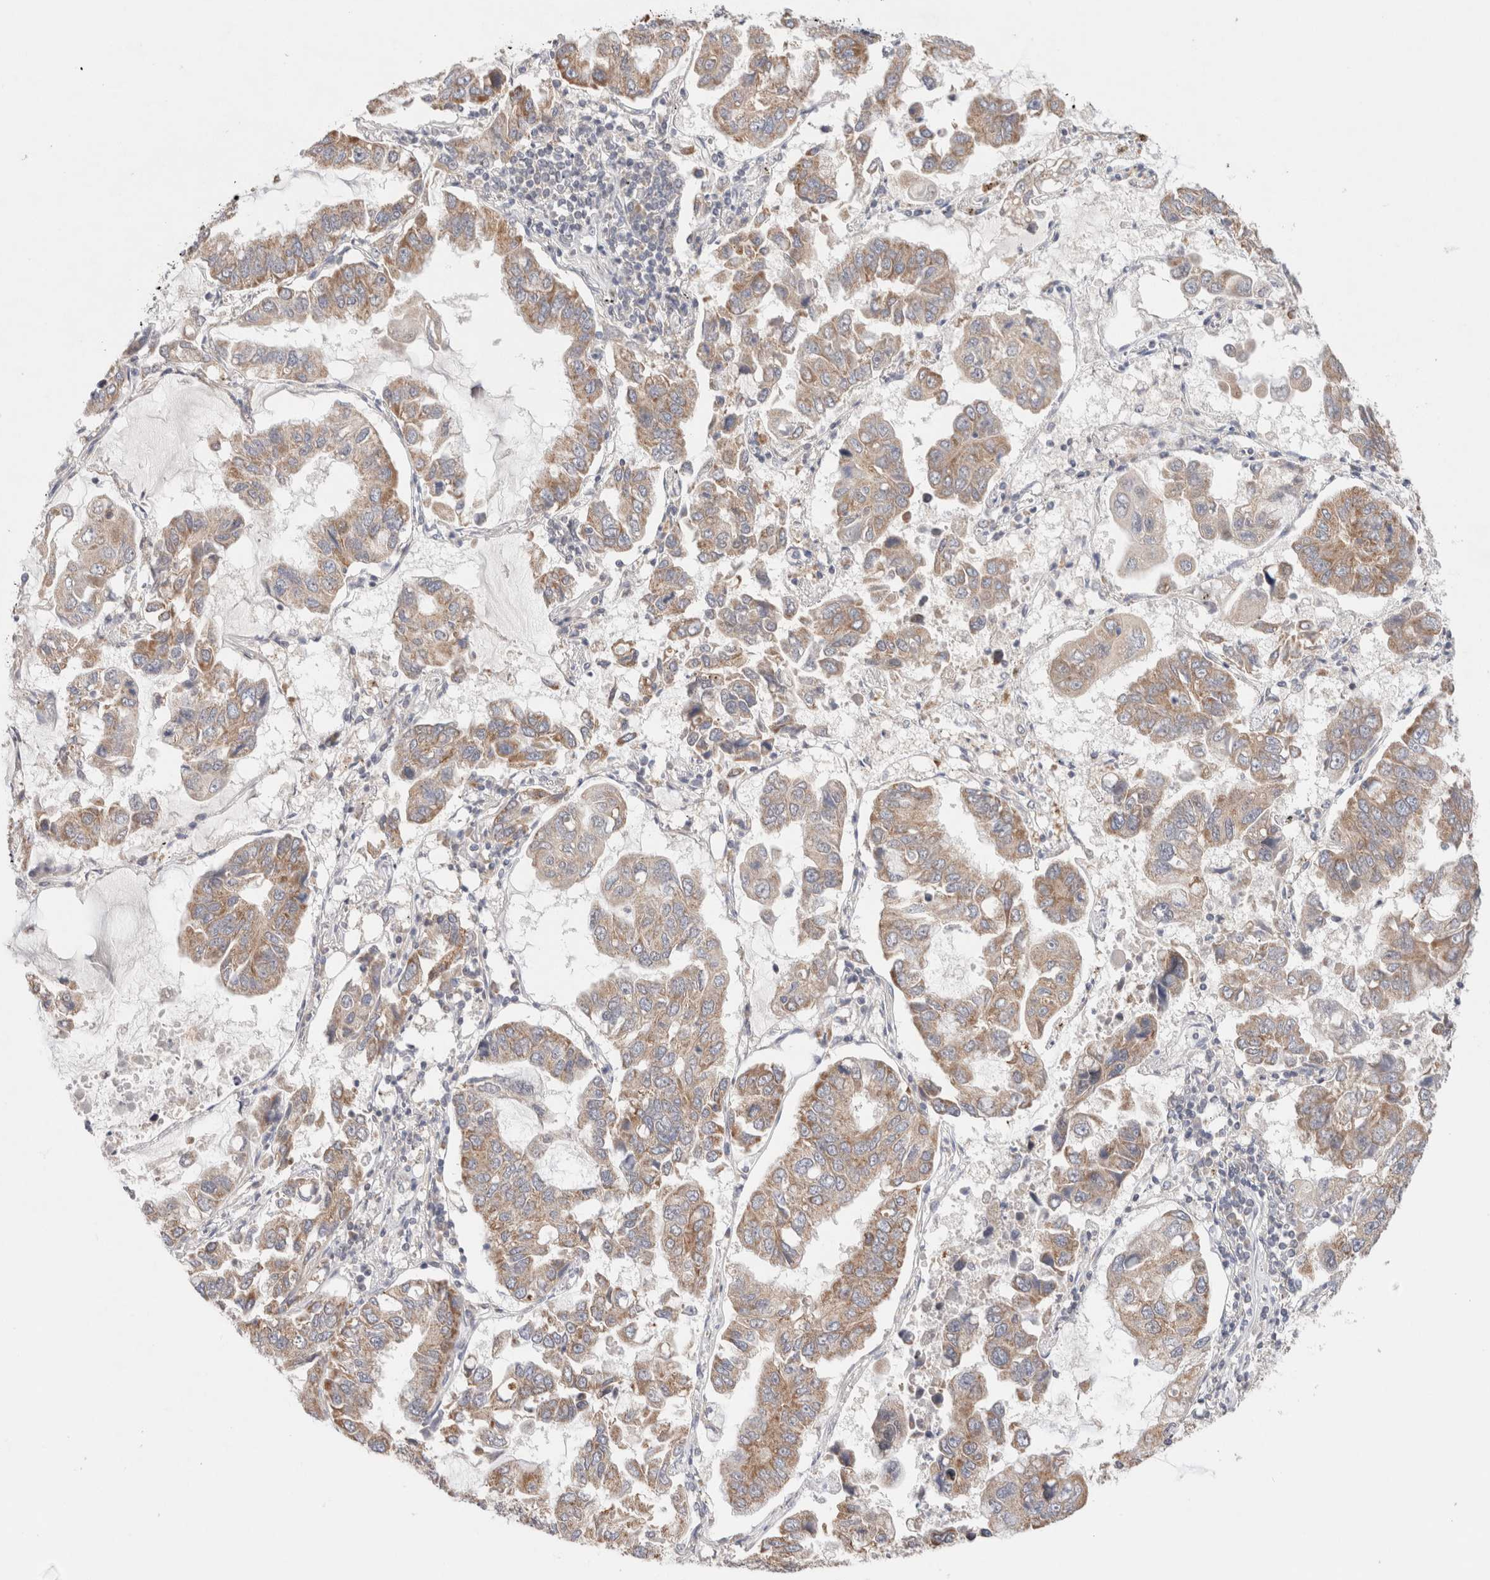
{"staining": {"intensity": "moderate", "quantity": "25%-75%", "location": "cytoplasmic/membranous"}, "tissue": "lung cancer", "cell_type": "Tumor cells", "image_type": "cancer", "snomed": [{"axis": "morphology", "description": "Adenocarcinoma, NOS"}, {"axis": "topography", "description": "Lung"}], "caption": "Moderate cytoplasmic/membranous protein positivity is identified in approximately 25%-75% of tumor cells in lung cancer (adenocarcinoma). The staining is performed using DAB (3,3'-diaminobenzidine) brown chromogen to label protein expression. The nuclei are counter-stained blue using hematoxylin.", "gene": "ERI3", "patient": {"sex": "male", "age": 64}}